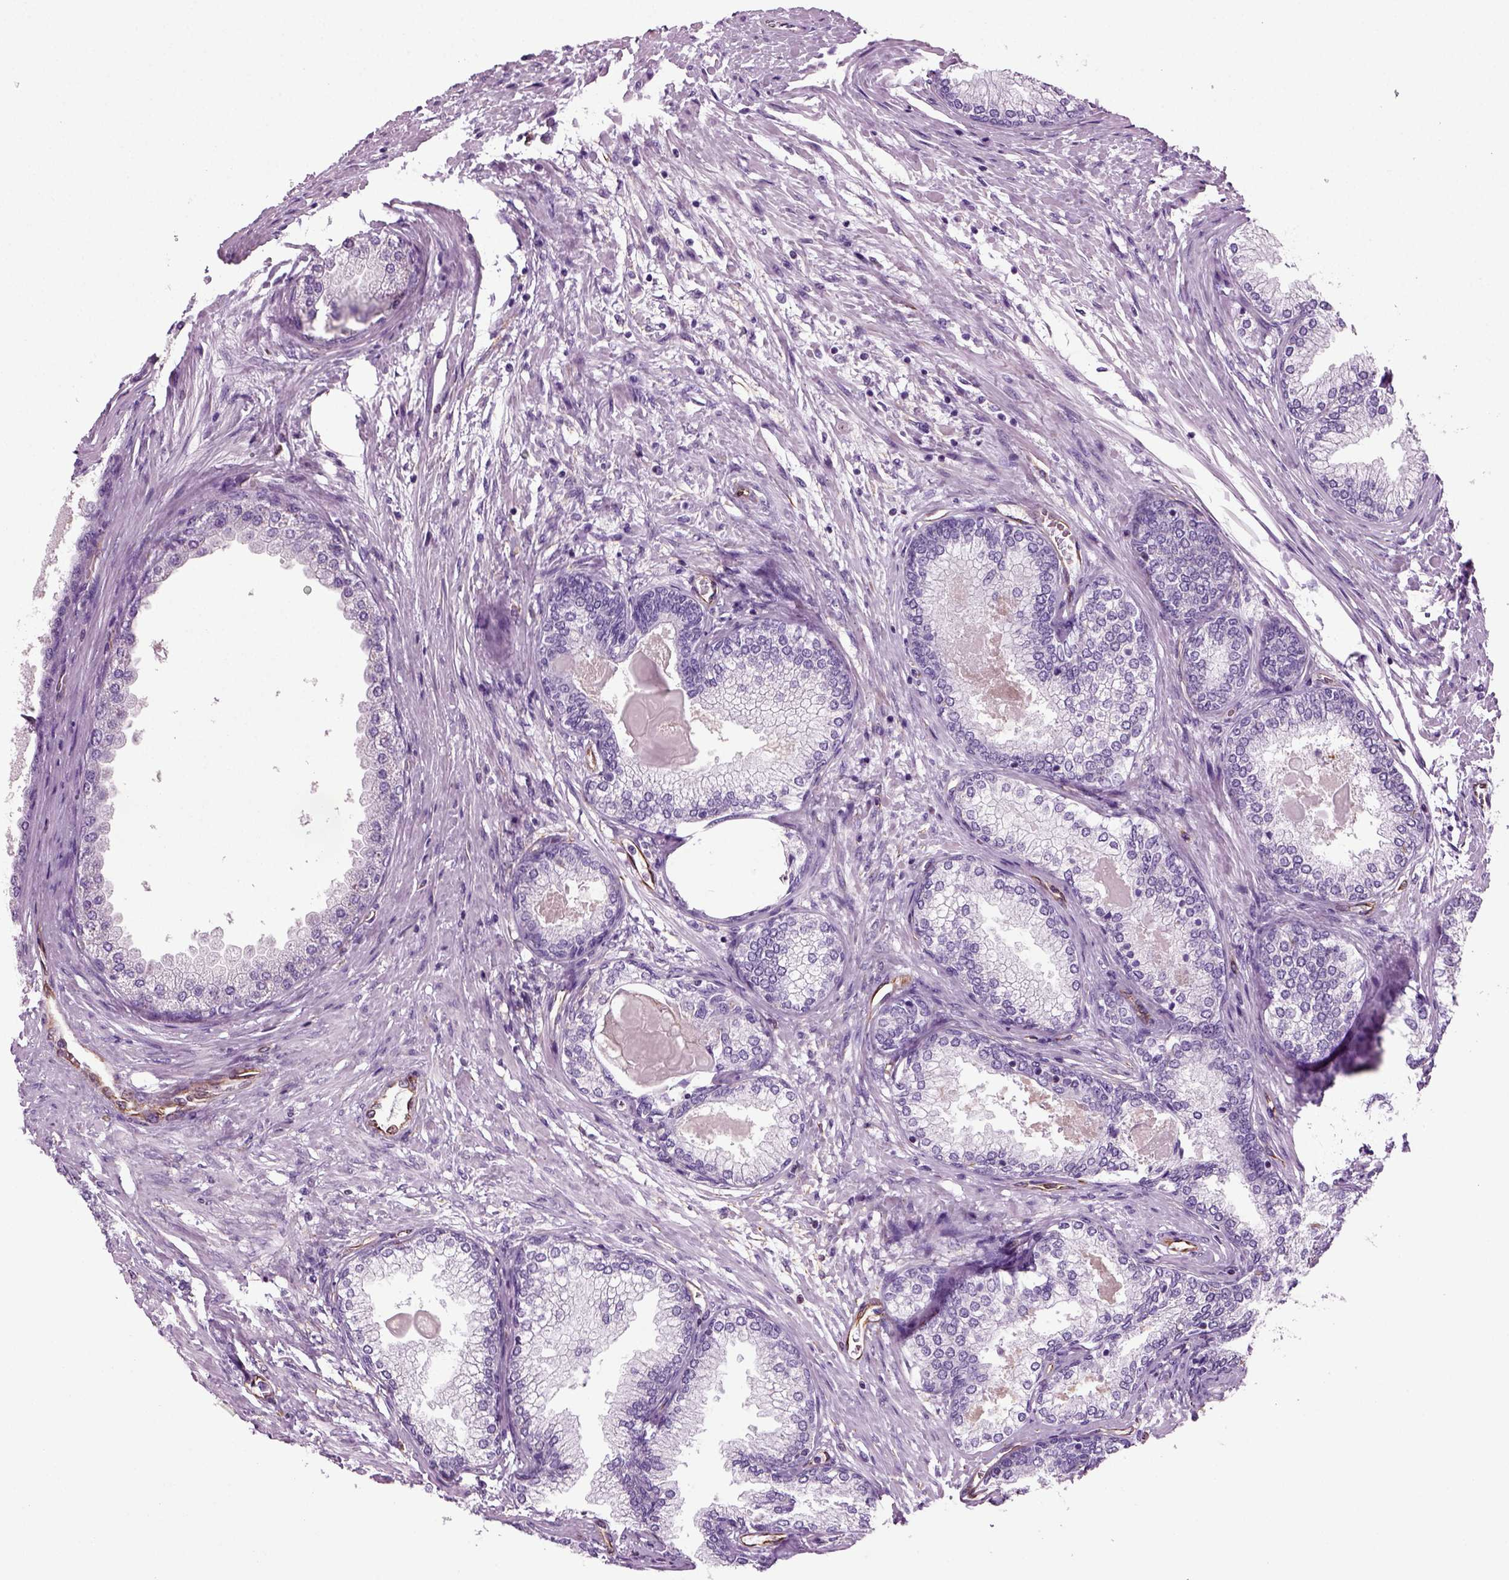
{"staining": {"intensity": "negative", "quantity": "none", "location": "none"}, "tissue": "prostate", "cell_type": "Glandular cells", "image_type": "normal", "snomed": [{"axis": "morphology", "description": "Normal tissue, NOS"}, {"axis": "topography", "description": "Prostate"}], "caption": "Prostate stained for a protein using IHC displays no positivity glandular cells.", "gene": "ACER3", "patient": {"sex": "male", "age": 72}}